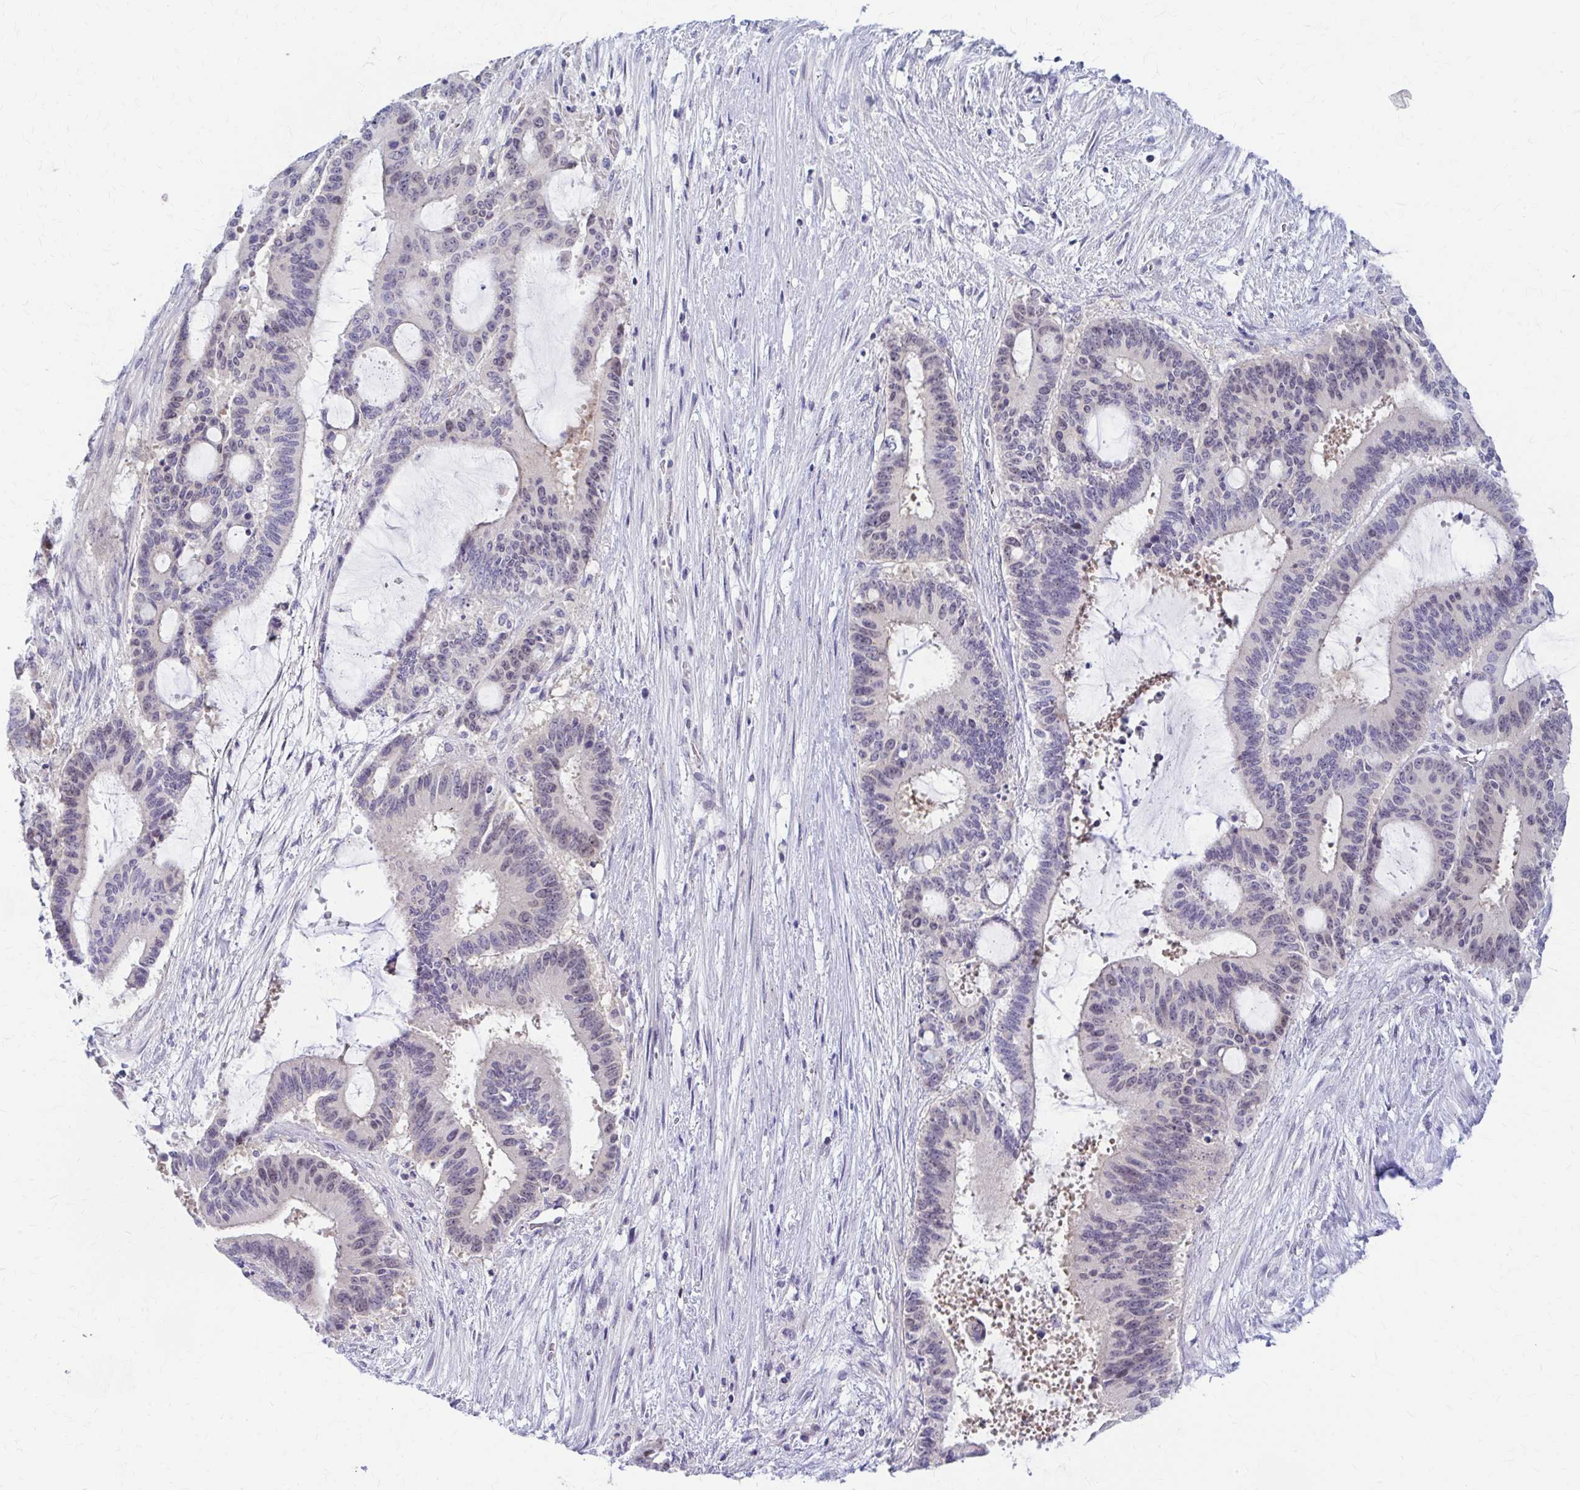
{"staining": {"intensity": "weak", "quantity": "<25%", "location": "nuclear"}, "tissue": "liver cancer", "cell_type": "Tumor cells", "image_type": "cancer", "snomed": [{"axis": "morphology", "description": "Normal tissue, NOS"}, {"axis": "morphology", "description": "Cholangiocarcinoma"}, {"axis": "topography", "description": "Liver"}, {"axis": "topography", "description": "Peripheral nerve tissue"}], "caption": "Tumor cells are negative for brown protein staining in liver cholangiocarcinoma.", "gene": "RADIL", "patient": {"sex": "female", "age": 73}}